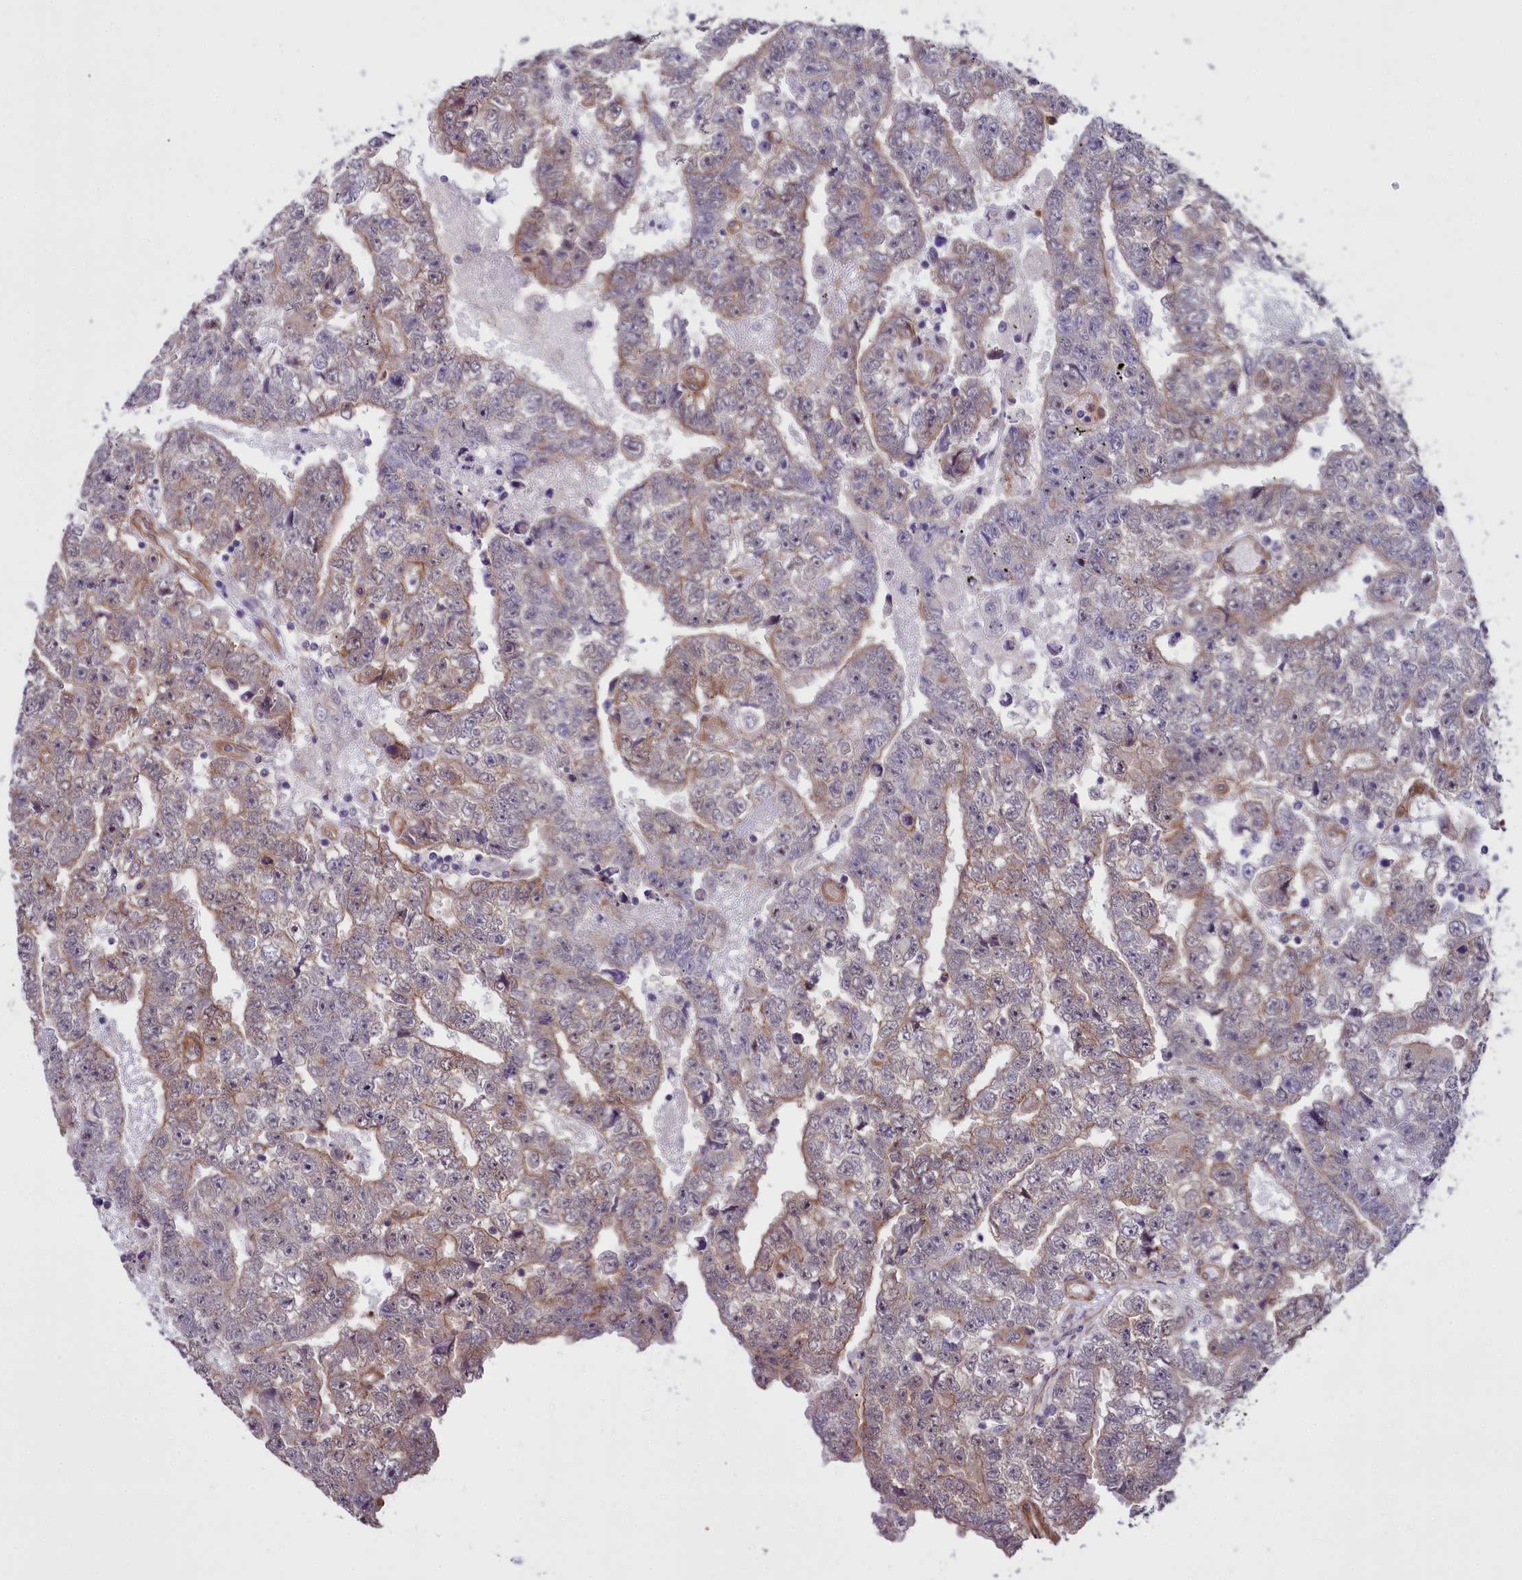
{"staining": {"intensity": "weak", "quantity": "25%-75%", "location": "cytoplasmic/membranous"}, "tissue": "testis cancer", "cell_type": "Tumor cells", "image_type": "cancer", "snomed": [{"axis": "morphology", "description": "Carcinoma, Embryonal, NOS"}, {"axis": "topography", "description": "Testis"}], "caption": "Immunohistochemistry (DAB) staining of embryonal carcinoma (testis) demonstrates weak cytoplasmic/membranous protein expression in approximately 25%-75% of tumor cells. (DAB (3,3'-diaminobenzidine) IHC with brightfield microscopy, high magnification).", "gene": "BCAR1", "patient": {"sex": "male", "age": 25}}